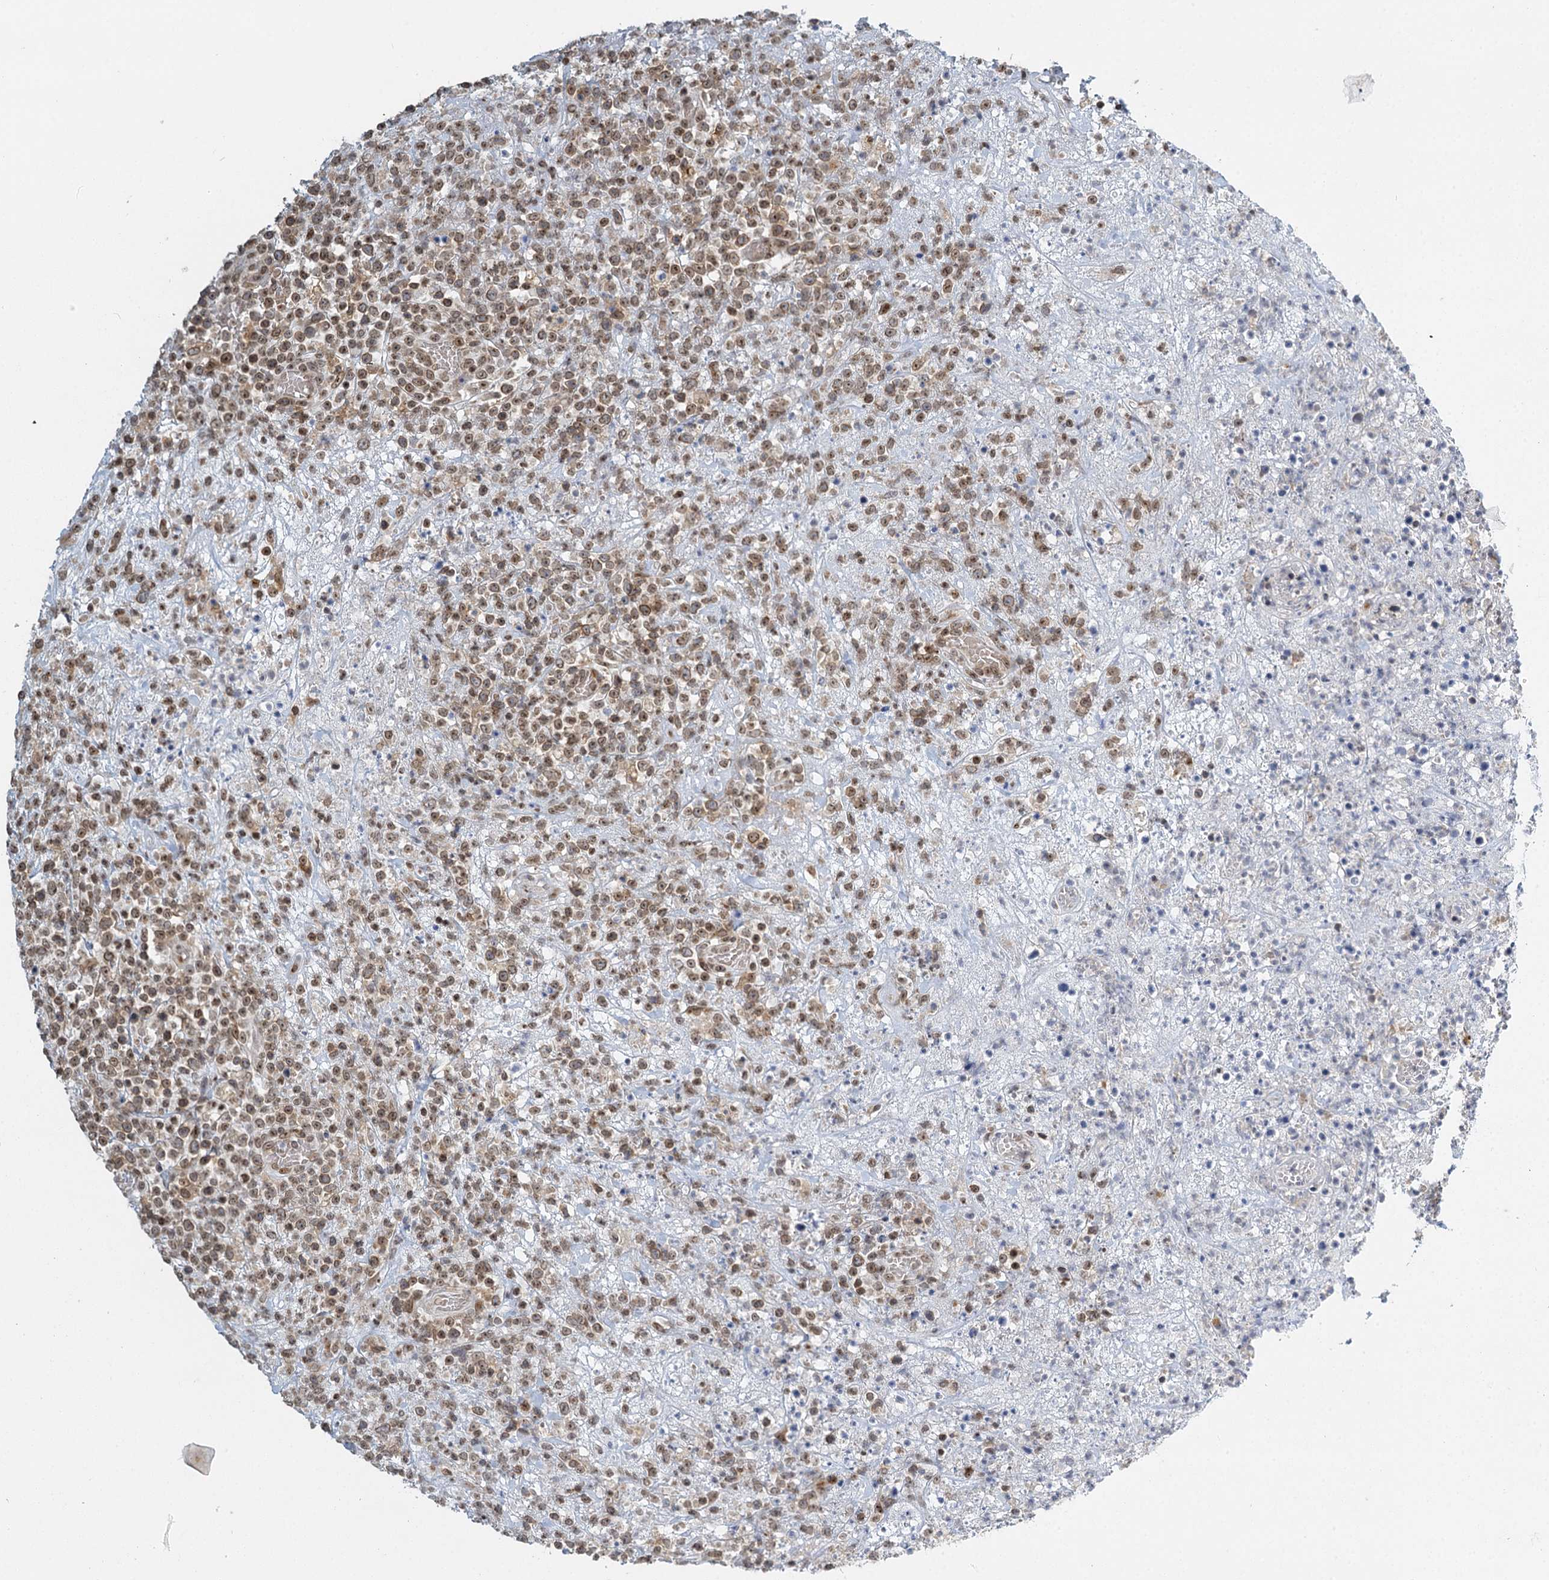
{"staining": {"intensity": "moderate", "quantity": ">75%", "location": "nuclear"}, "tissue": "lymphoma", "cell_type": "Tumor cells", "image_type": "cancer", "snomed": [{"axis": "morphology", "description": "Malignant lymphoma, non-Hodgkin's type, High grade"}, {"axis": "topography", "description": "Colon"}], "caption": "A micrograph of human malignant lymphoma, non-Hodgkin's type (high-grade) stained for a protein reveals moderate nuclear brown staining in tumor cells. (DAB IHC with brightfield microscopy, high magnification).", "gene": "TREX1", "patient": {"sex": "female", "age": 53}}